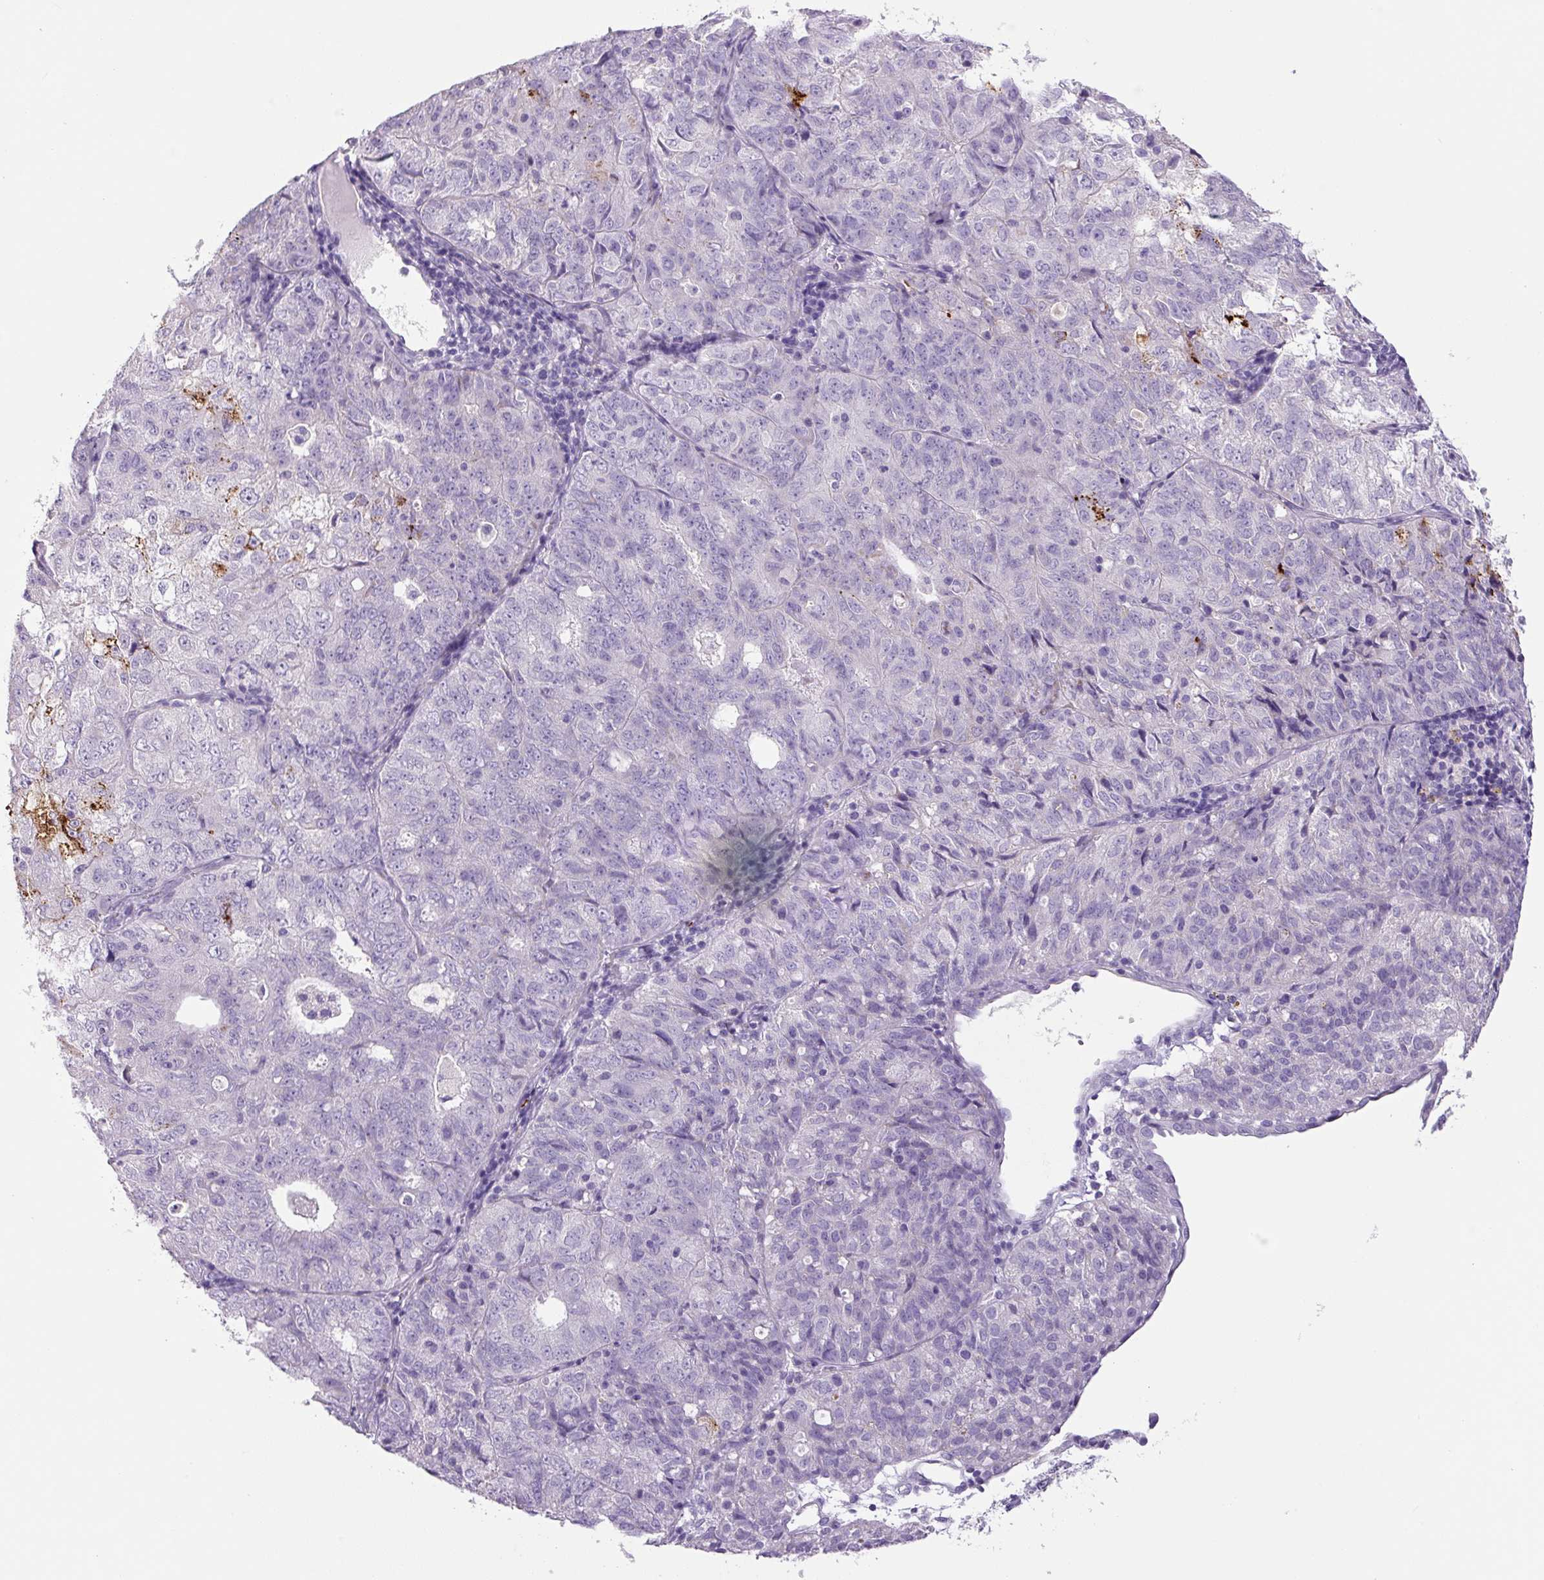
{"staining": {"intensity": "negative", "quantity": "none", "location": "none"}, "tissue": "endometrial cancer", "cell_type": "Tumor cells", "image_type": "cancer", "snomed": [{"axis": "morphology", "description": "Adenocarcinoma, NOS"}, {"axis": "topography", "description": "Endometrium"}], "caption": "Immunohistochemistry (IHC) photomicrograph of neoplastic tissue: adenocarcinoma (endometrial) stained with DAB demonstrates no significant protein positivity in tumor cells. Nuclei are stained in blue.", "gene": "CHGA", "patient": {"sex": "female", "age": 61}}